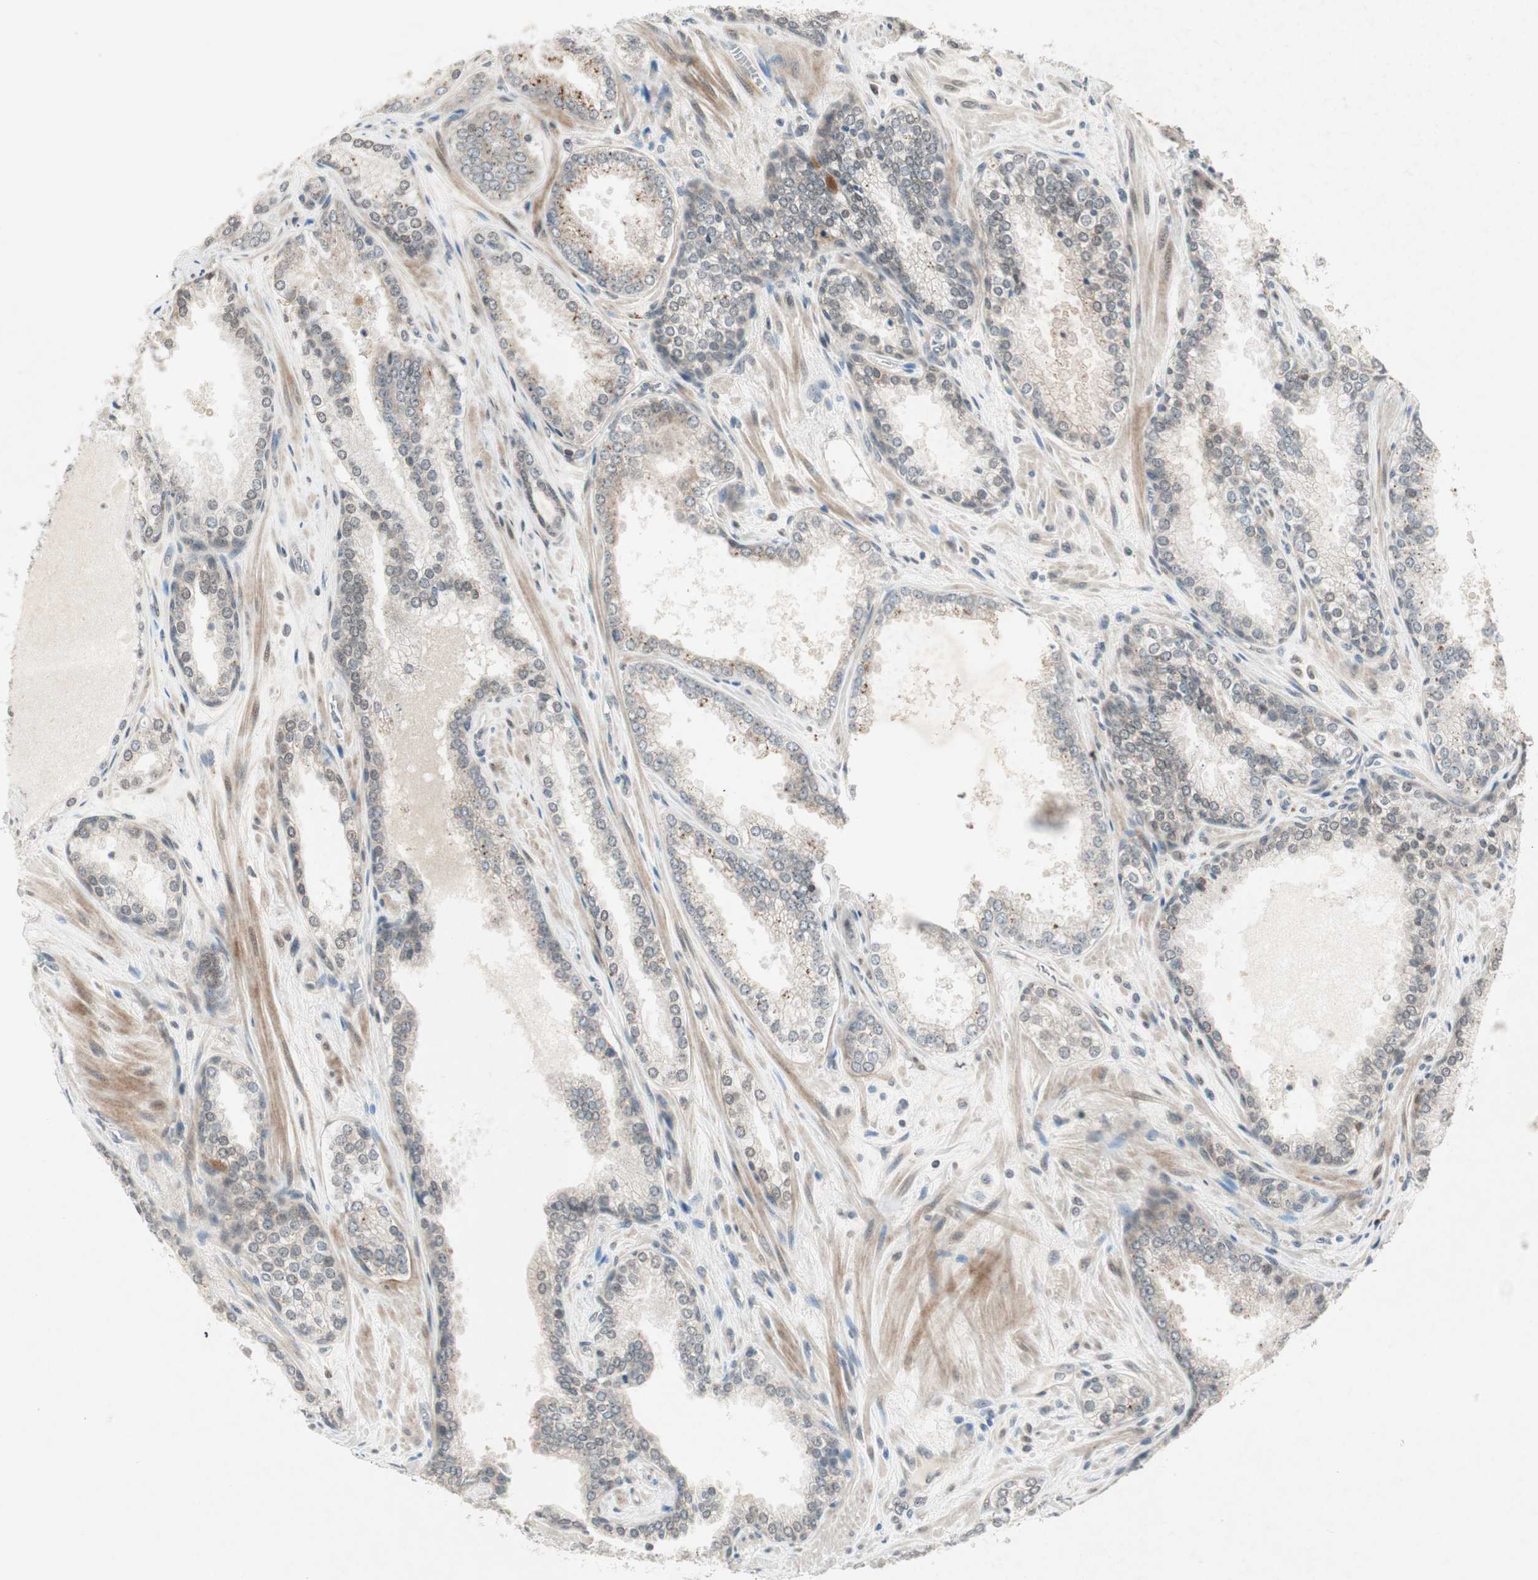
{"staining": {"intensity": "weak", "quantity": "<25%", "location": "cytoplasmic/membranous"}, "tissue": "prostate cancer", "cell_type": "Tumor cells", "image_type": "cancer", "snomed": [{"axis": "morphology", "description": "Adenocarcinoma, Low grade"}, {"axis": "topography", "description": "Prostate"}], "caption": "Immunohistochemical staining of prostate cancer displays no significant positivity in tumor cells.", "gene": "PGBD1", "patient": {"sex": "male", "age": 60}}